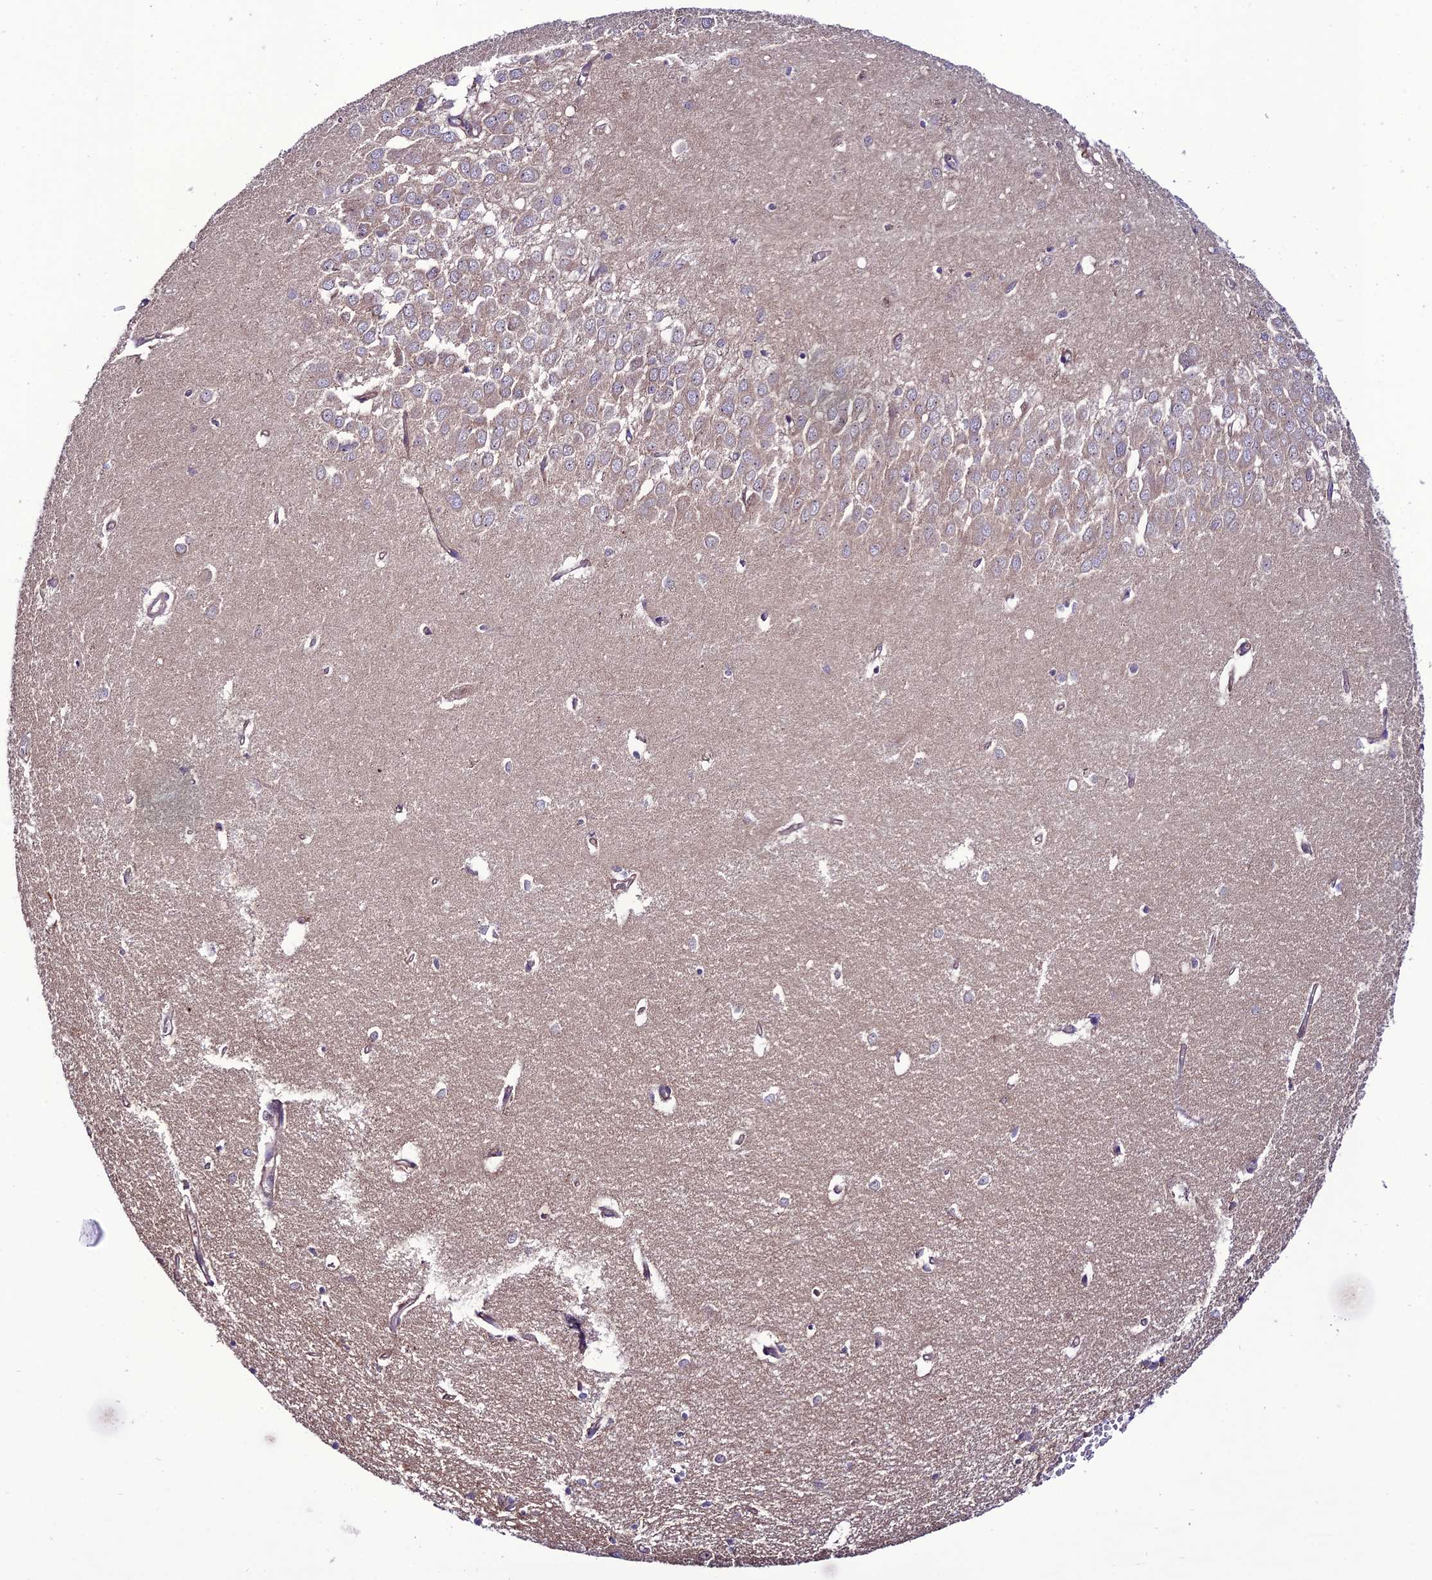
{"staining": {"intensity": "negative", "quantity": "none", "location": "none"}, "tissue": "hippocampus", "cell_type": "Glial cells", "image_type": "normal", "snomed": [{"axis": "morphology", "description": "Normal tissue, NOS"}, {"axis": "topography", "description": "Hippocampus"}], "caption": "DAB immunohistochemical staining of benign hippocampus demonstrates no significant staining in glial cells.", "gene": "PPIL3", "patient": {"sex": "female", "age": 64}}